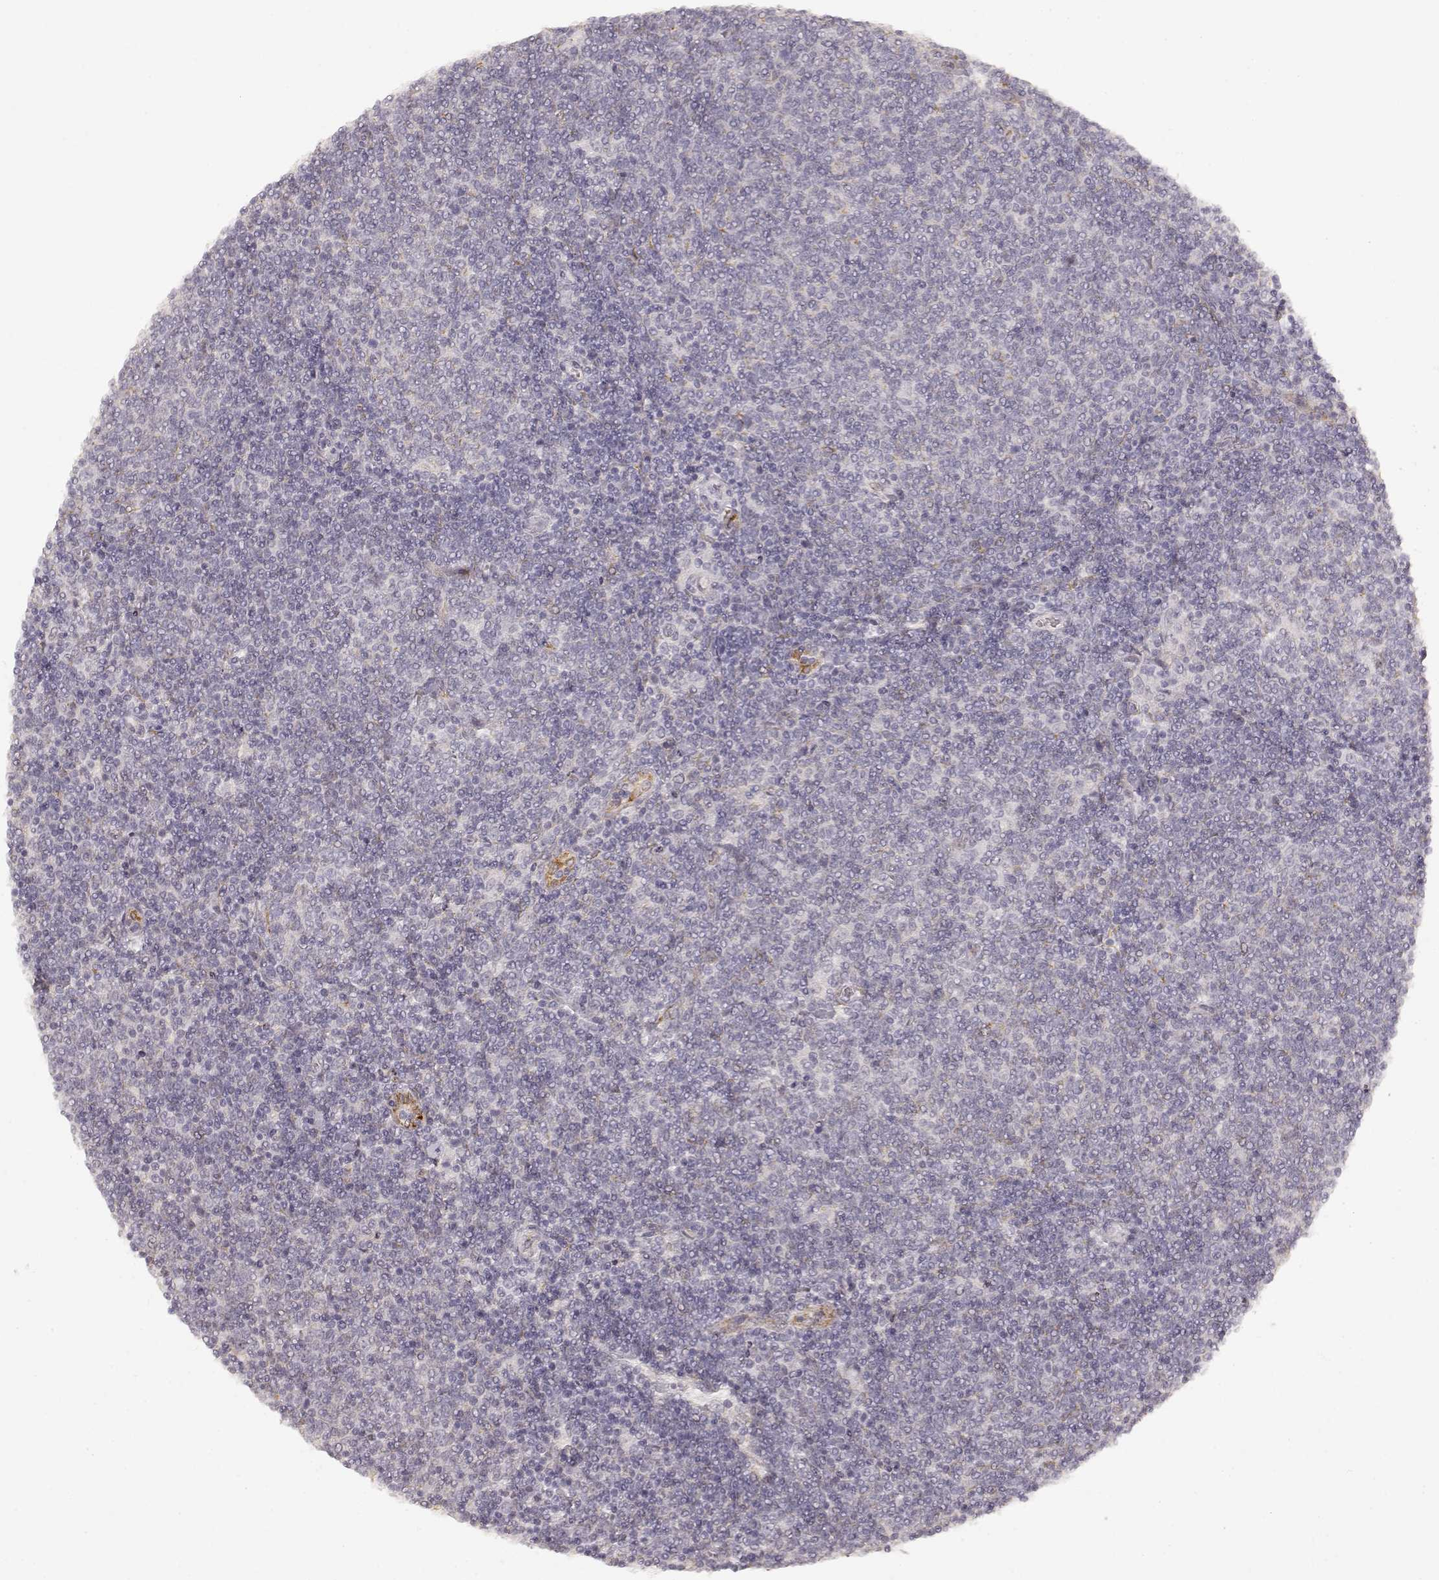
{"staining": {"intensity": "negative", "quantity": "none", "location": "none"}, "tissue": "lymphoma", "cell_type": "Tumor cells", "image_type": "cancer", "snomed": [{"axis": "morphology", "description": "Malignant lymphoma, non-Hodgkin's type, Low grade"}, {"axis": "topography", "description": "Lymph node"}], "caption": "A micrograph of human low-grade malignant lymphoma, non-Hodgkin's type is negative for staining in tumor cells. The staining was performed using DAB to visualize the protein expression in brown, while the nuclei were stained in blue with hematoxylin (Magnification: 20x).", "gene": "LAMC2", "patient": {"sex": "male", "age": 52}}